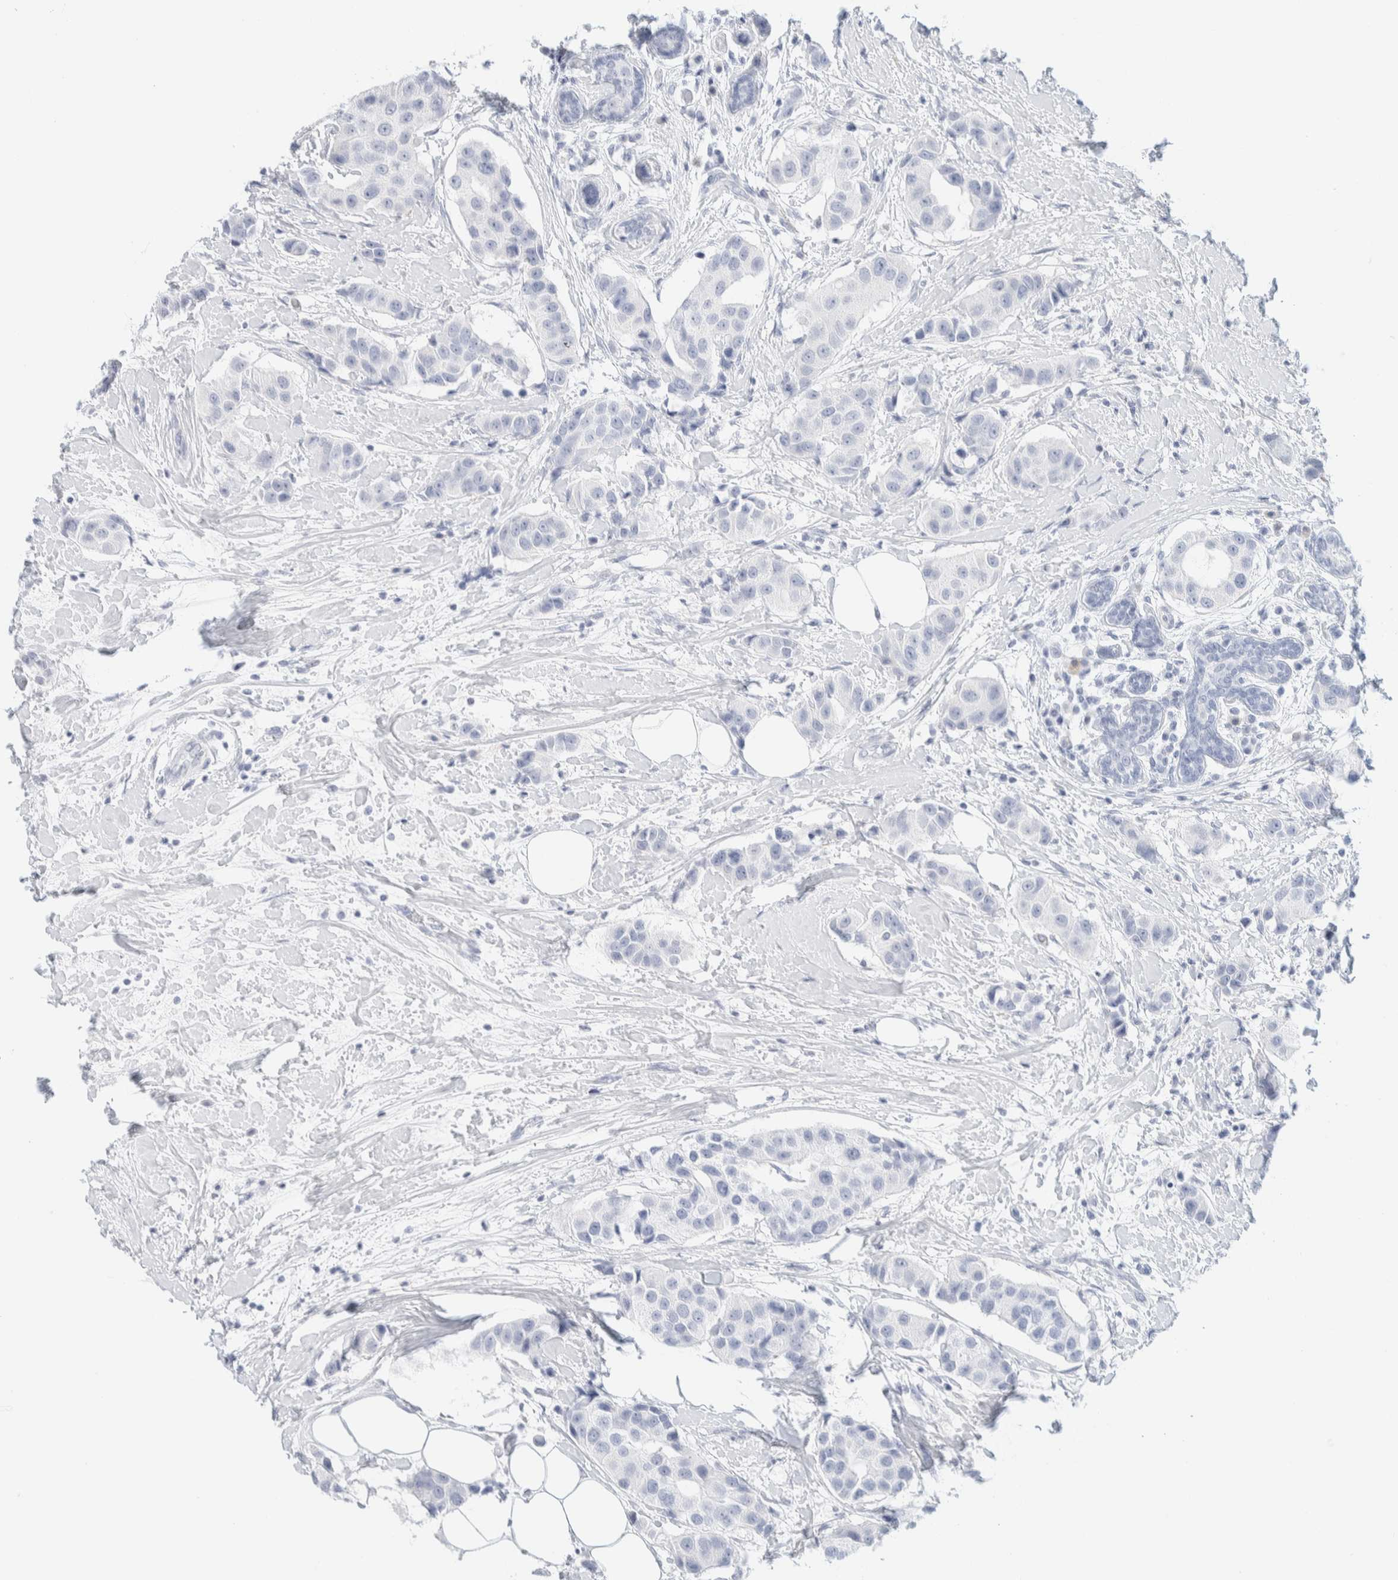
{"staining": {"intensity": "negative", "quantity": "none", "location": "none"}, "tissue": "breast cancer", "cell_type": "Tumor cells", "image_type": "cancer", "snomed": [{"axis": "morphology", "description": "Normal tissue, NOS"}, {"axis": "morphology", "description": "Duct carcinoma"}, {"axis": "topography", "description": "Breast"}], "caption": "A high-resolution photomicrograph shows immunohistochemistry (IHC) staining of breast cancer (intraductal carcinoma), which reveals no significant staining in tumor cells.", "gene": "ATCAY", "patient": {"sex": "female", "age": 39}}